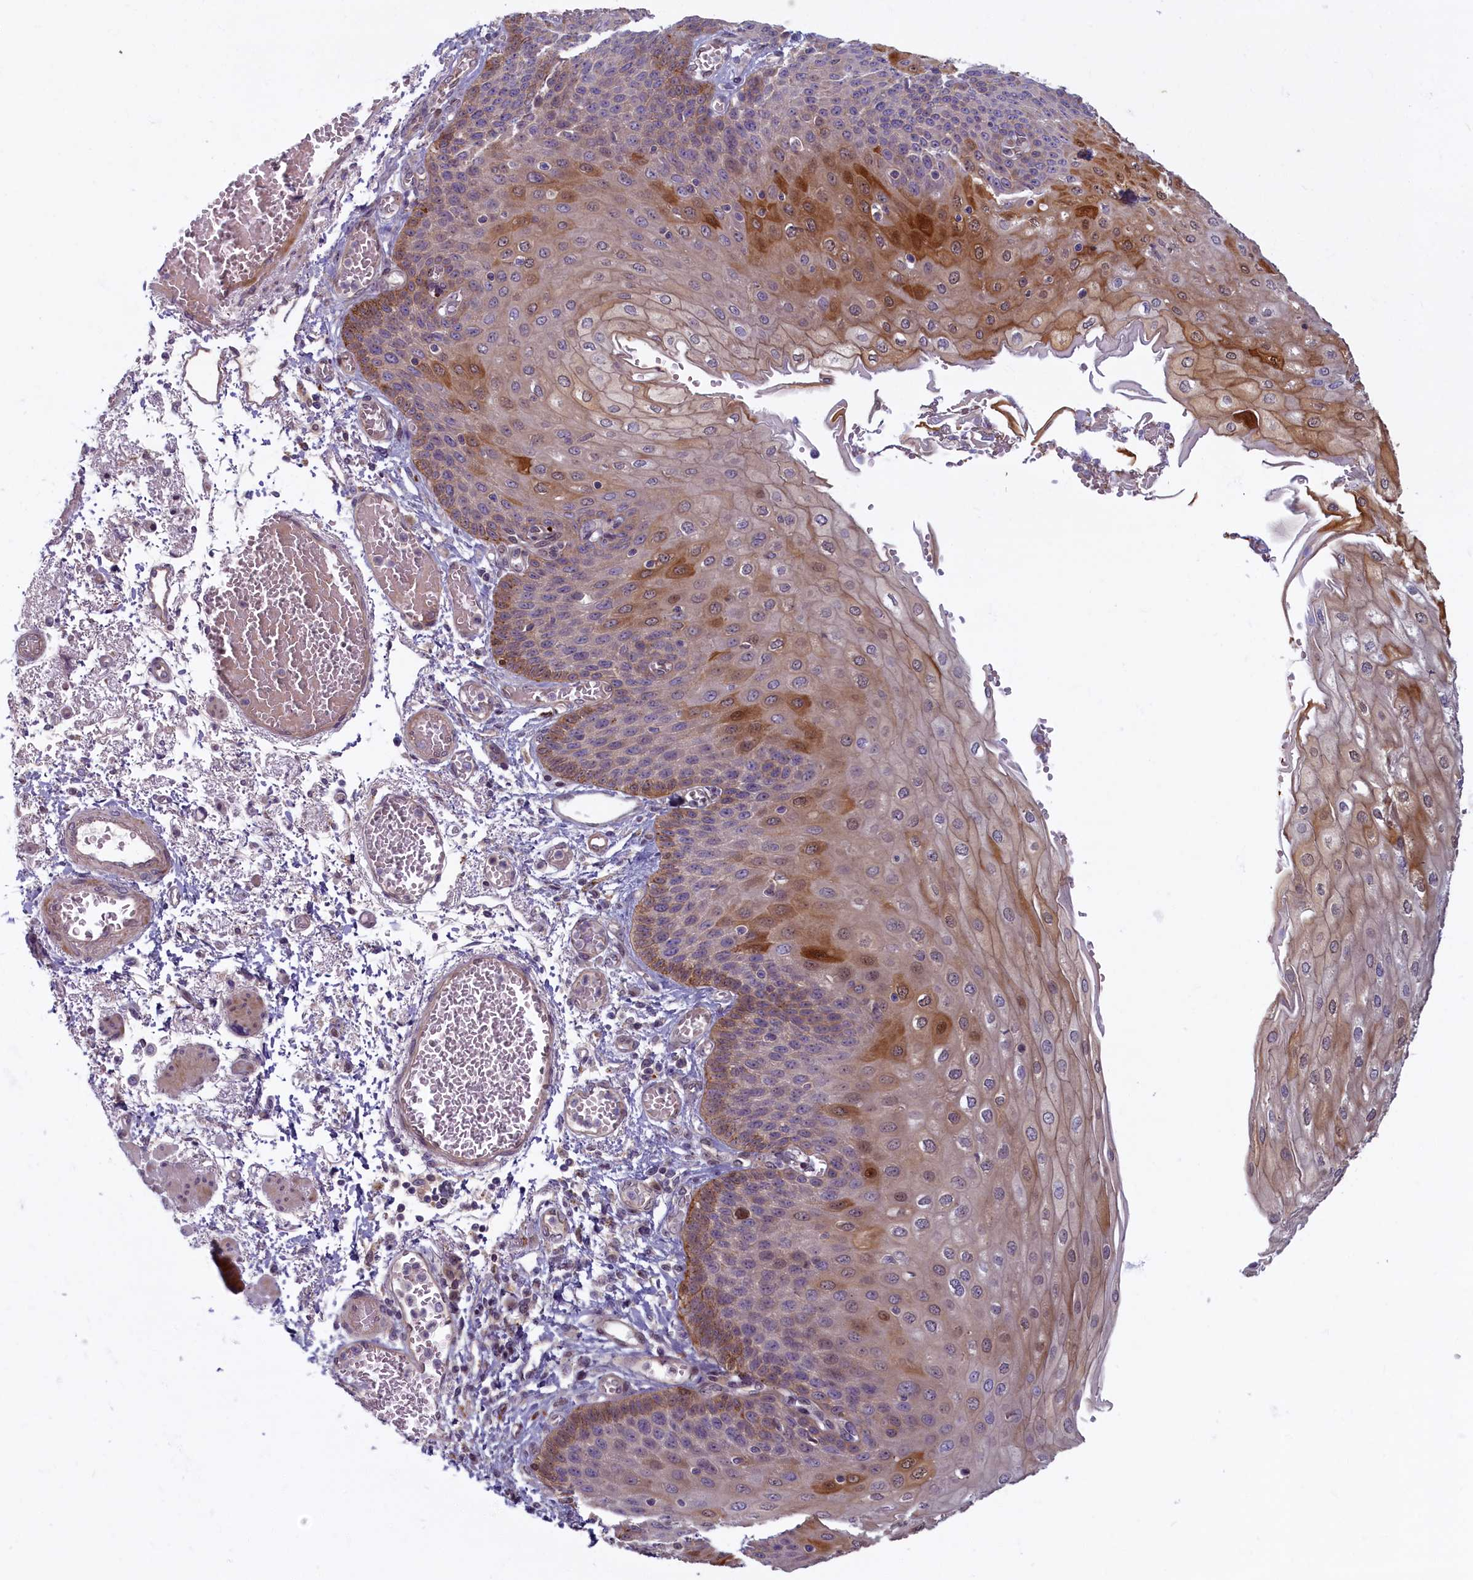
{"staining": {"intensity": "moderate", "quantity": "<25%", "location": "cytoplasmic/membranous,nuclear"}, "tissue": "esophagus", "cell_type": "Squamous epithelial cells", "image_type": "normal", "snomed": [{"axis": "morphology", "description": "Normal tissue, NOS"}, {"axis": "topography", "description": "Esophagus"}], "caption": "This micrograph demonstrates benign esophagus stained with IHC to label a protein in brown. The cytoplasmic/membranous,nuclear of squamous epithelial cells show moderate positivity for the protein. Nuclei are counter-stained blue.", "gene": "FCSK", "patient": {"sex": "male", "age": 81}}